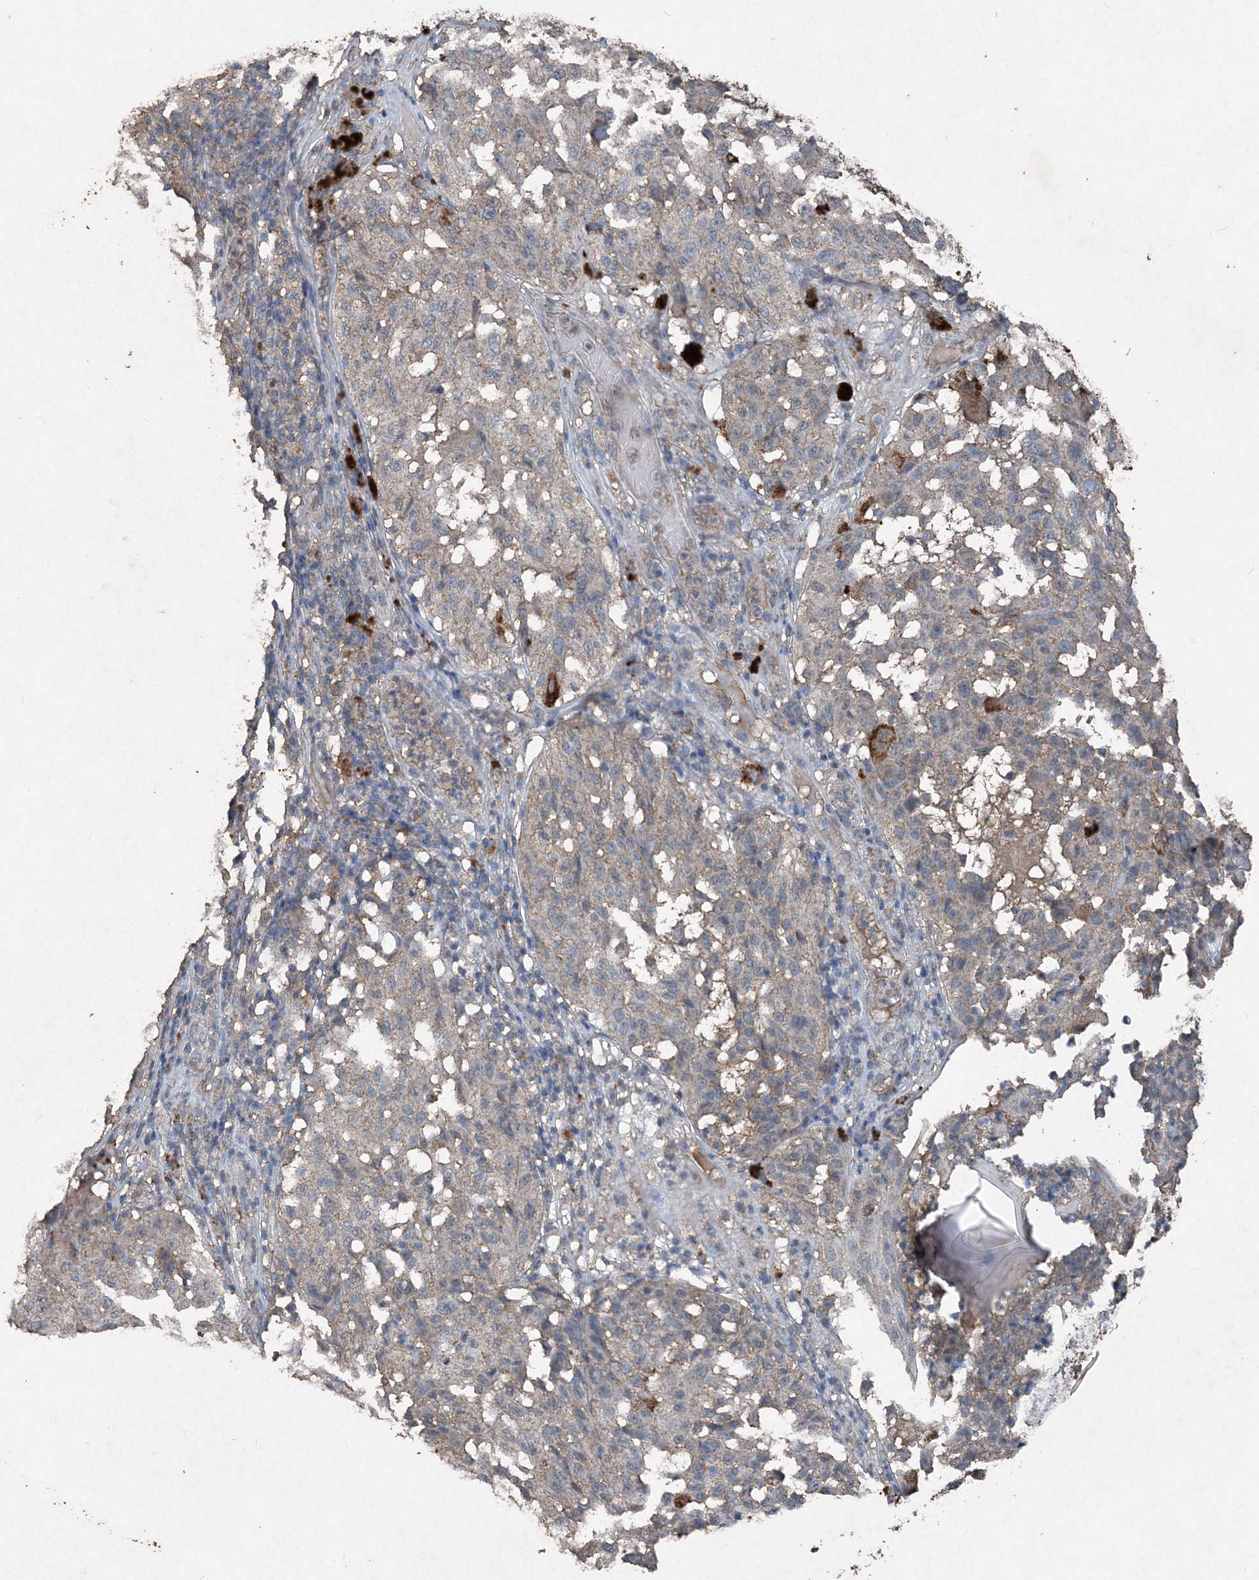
{"staining": {"intensity": "weak", "quantity": "<25%", "location": "cytoplasmic/membranous"}, "tissue": "melanoma", "cell_type": "Tumor cells", "image_type": "cancer", "snomed": [{"axis": "morphology", "description": "Malignant melanoma, NOS"}, {"axis": "topography", "description": "Skin"}], "caption": "Immunohistochemical staining of malignant melanoma displays no significant positivity in tumor cells.", "gene": "FCN3", "patient": {"sex": "female", "age": 46}}